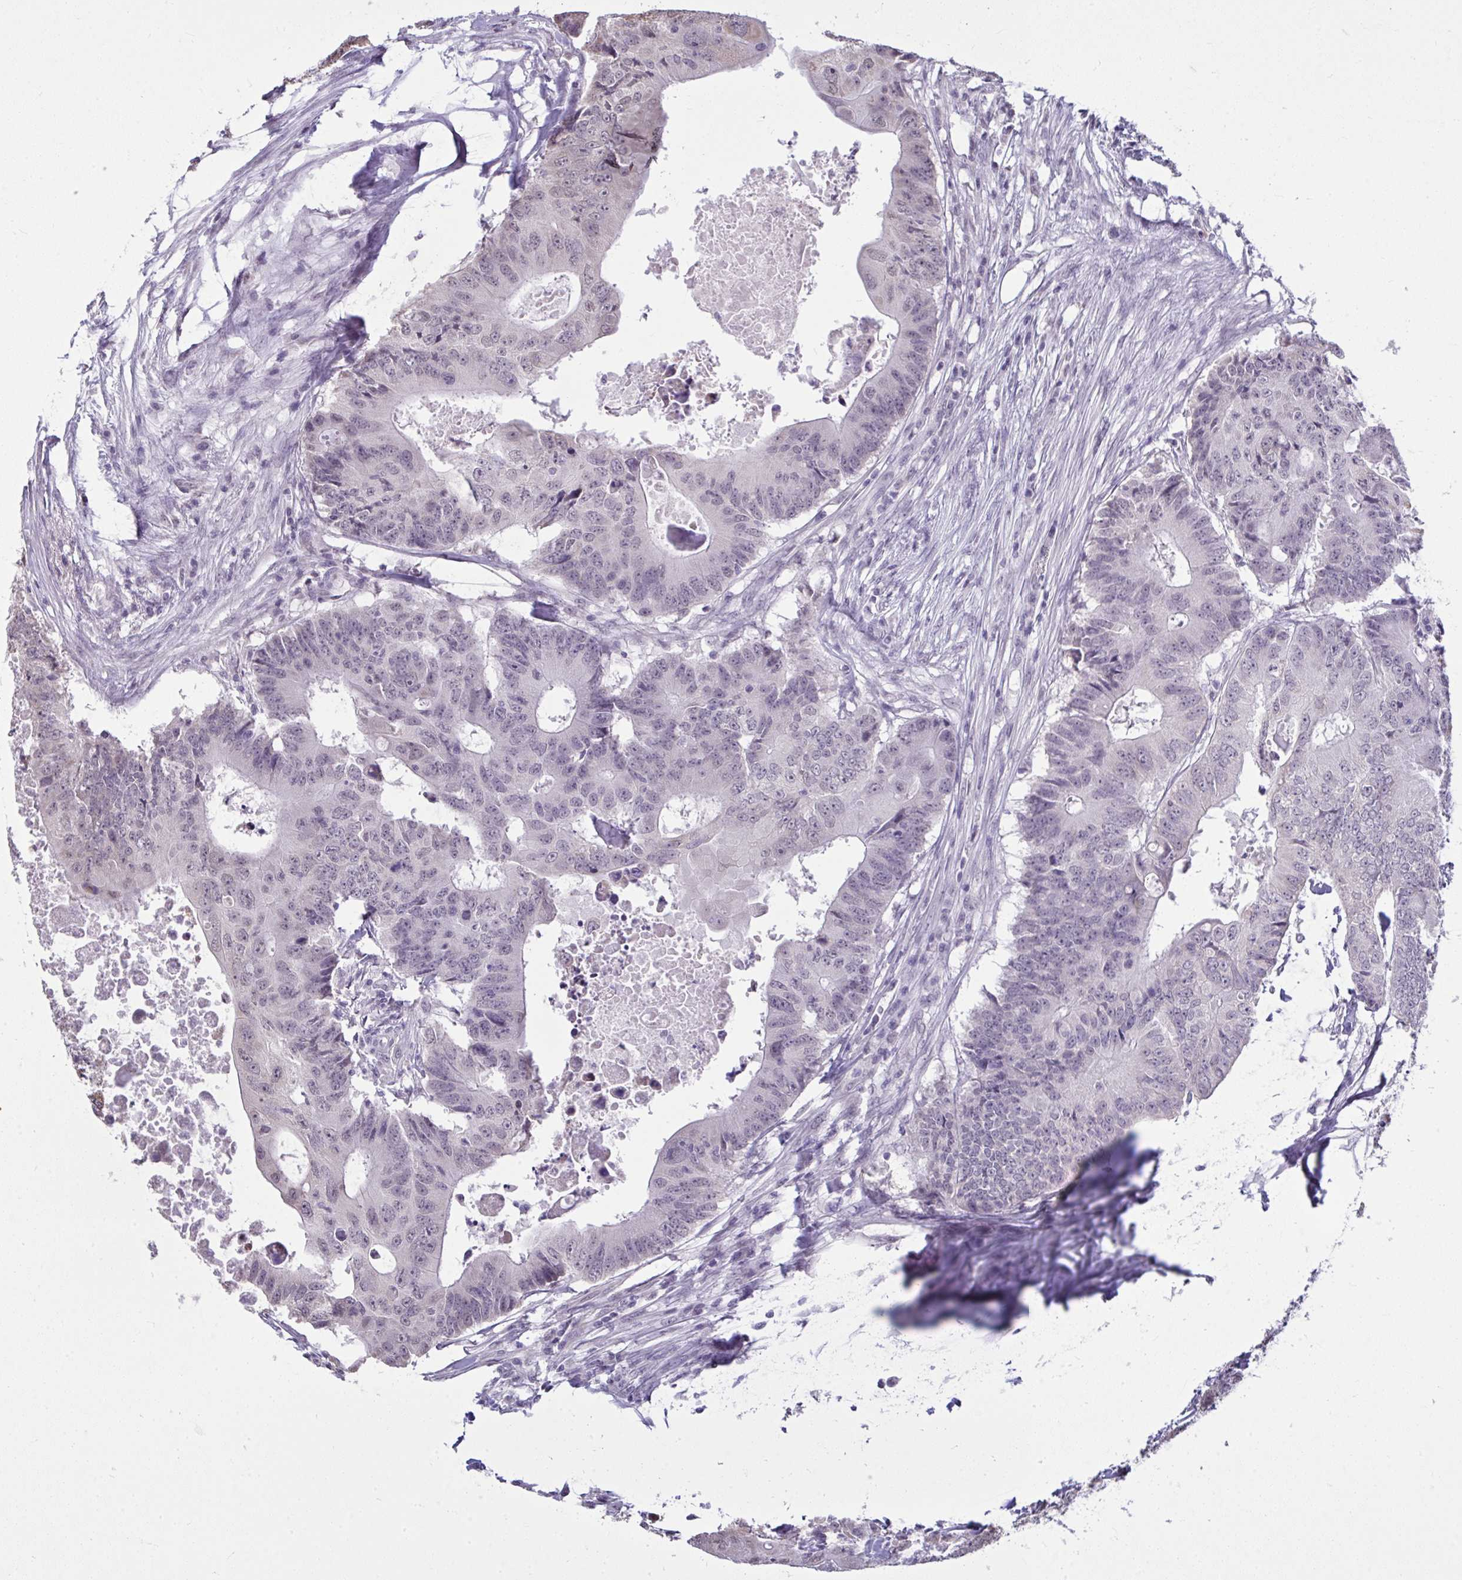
{"staining": {"intensity": "negative", "quantity": "none", "location": "none"}, "tissue": "colorectal cancer", "cell_type": "Tumor cells", "image_type": "cancer", "snomed": [{"axis": "morphology", "description": "Adenocarcinoma, NOS"}, {"axis": "topography", "description": "Colon"}], "caption": "Tumor cells are negative for protein expression in human adenocarcinoma (colorectal).", "gene": "NPPA", "patient": {"sex": "male", "age": 71}}